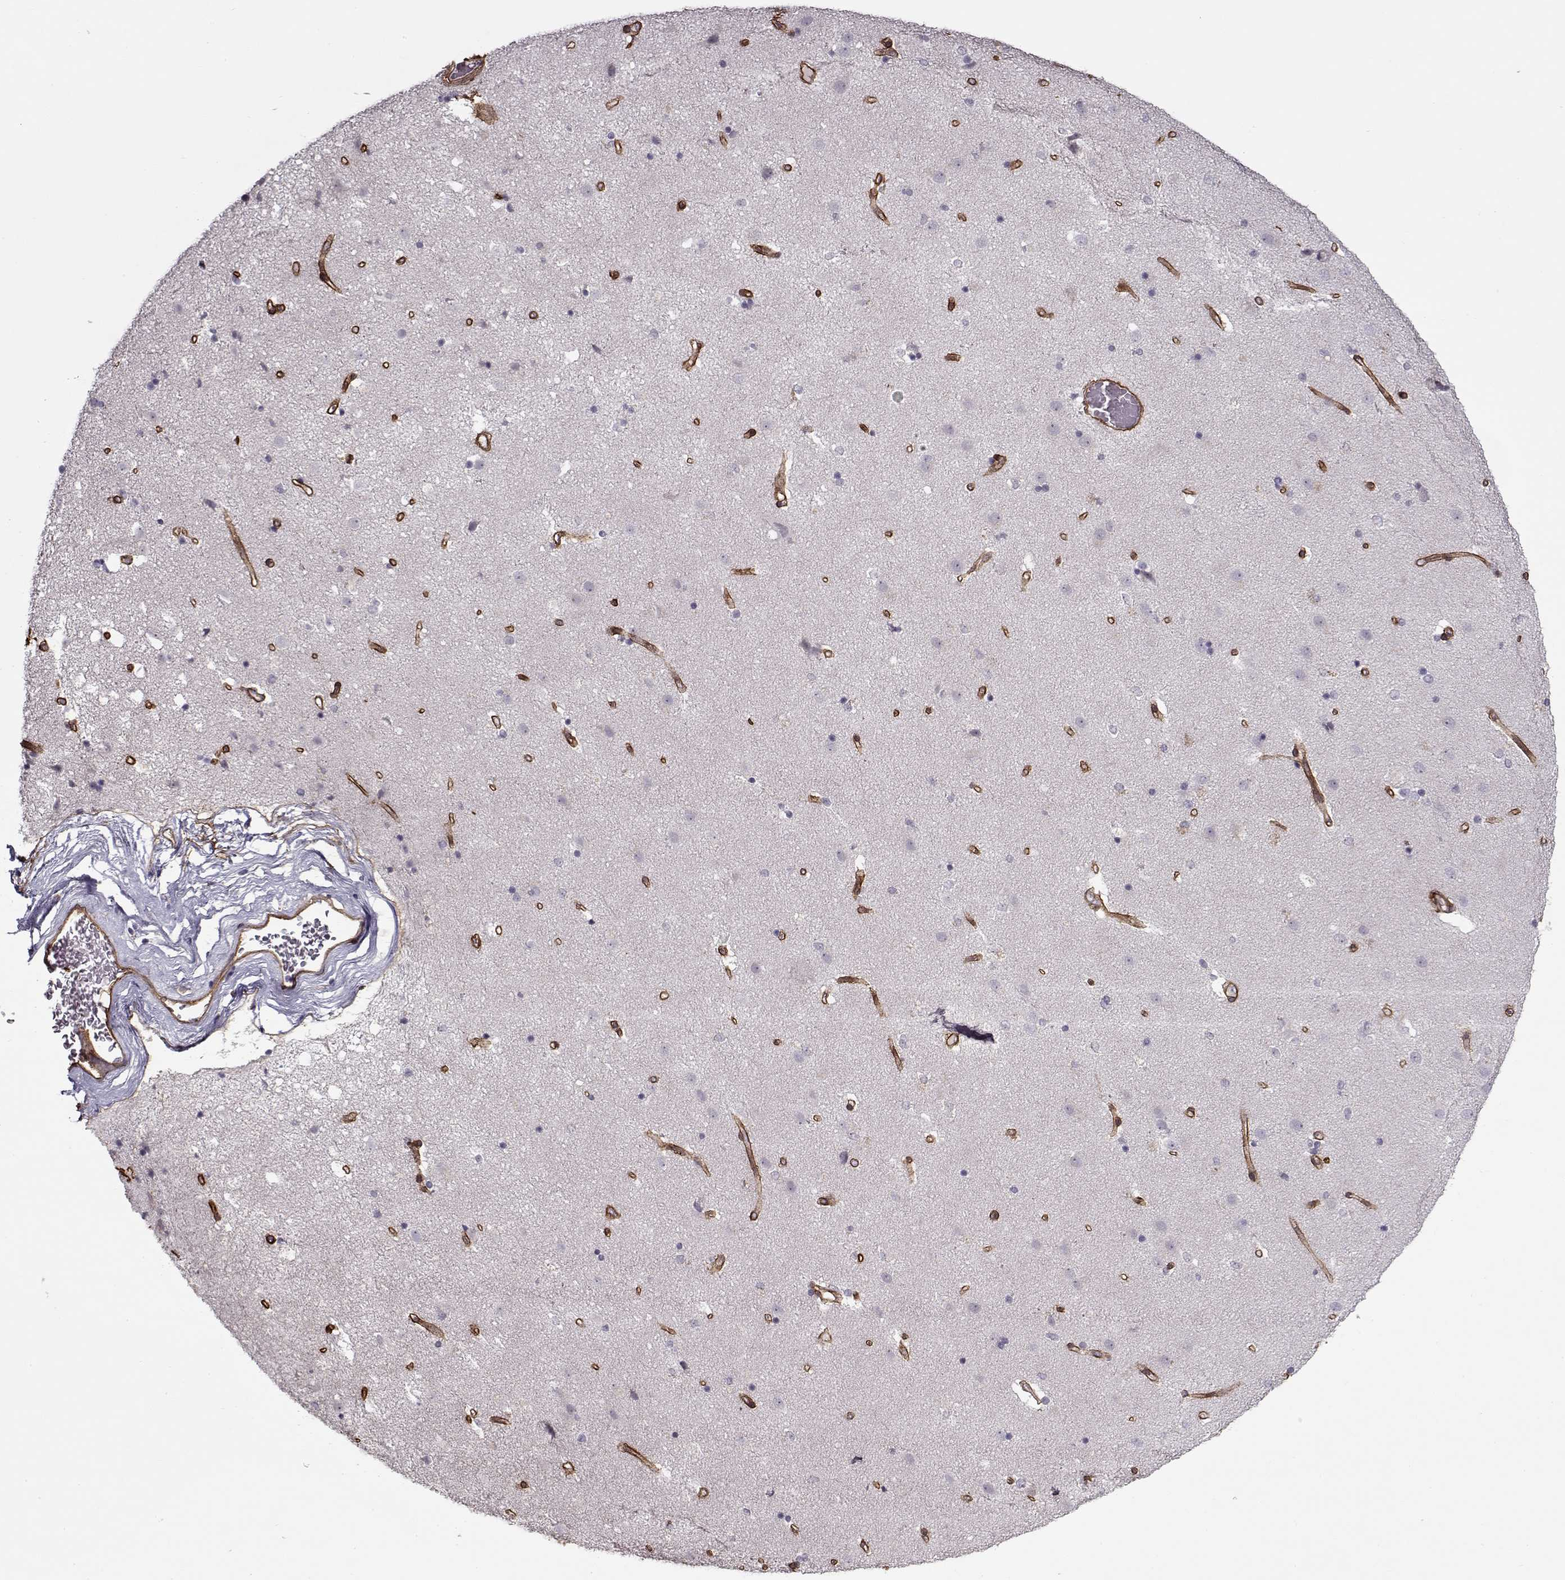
{"staining": {"intensity": "negative", "quantity": "none", "location": "none"}, "tissue": "caudate", "cell_type": "Glial cells", "image_type": "normal", "snomed": [{"axis": "morphology", "description": "Normal tissue, NOS"}, {"axis": "topography", "description": "Lateral ventricle wall"}], "caption": "Immunohistochemistry of normal caudate exhibits no staining in glial cells. (Immunohistochemistry, brightfield microscopy, high magnification).", "gene": "LAMB2", "patient": {"sex": "female", "age": 71}}